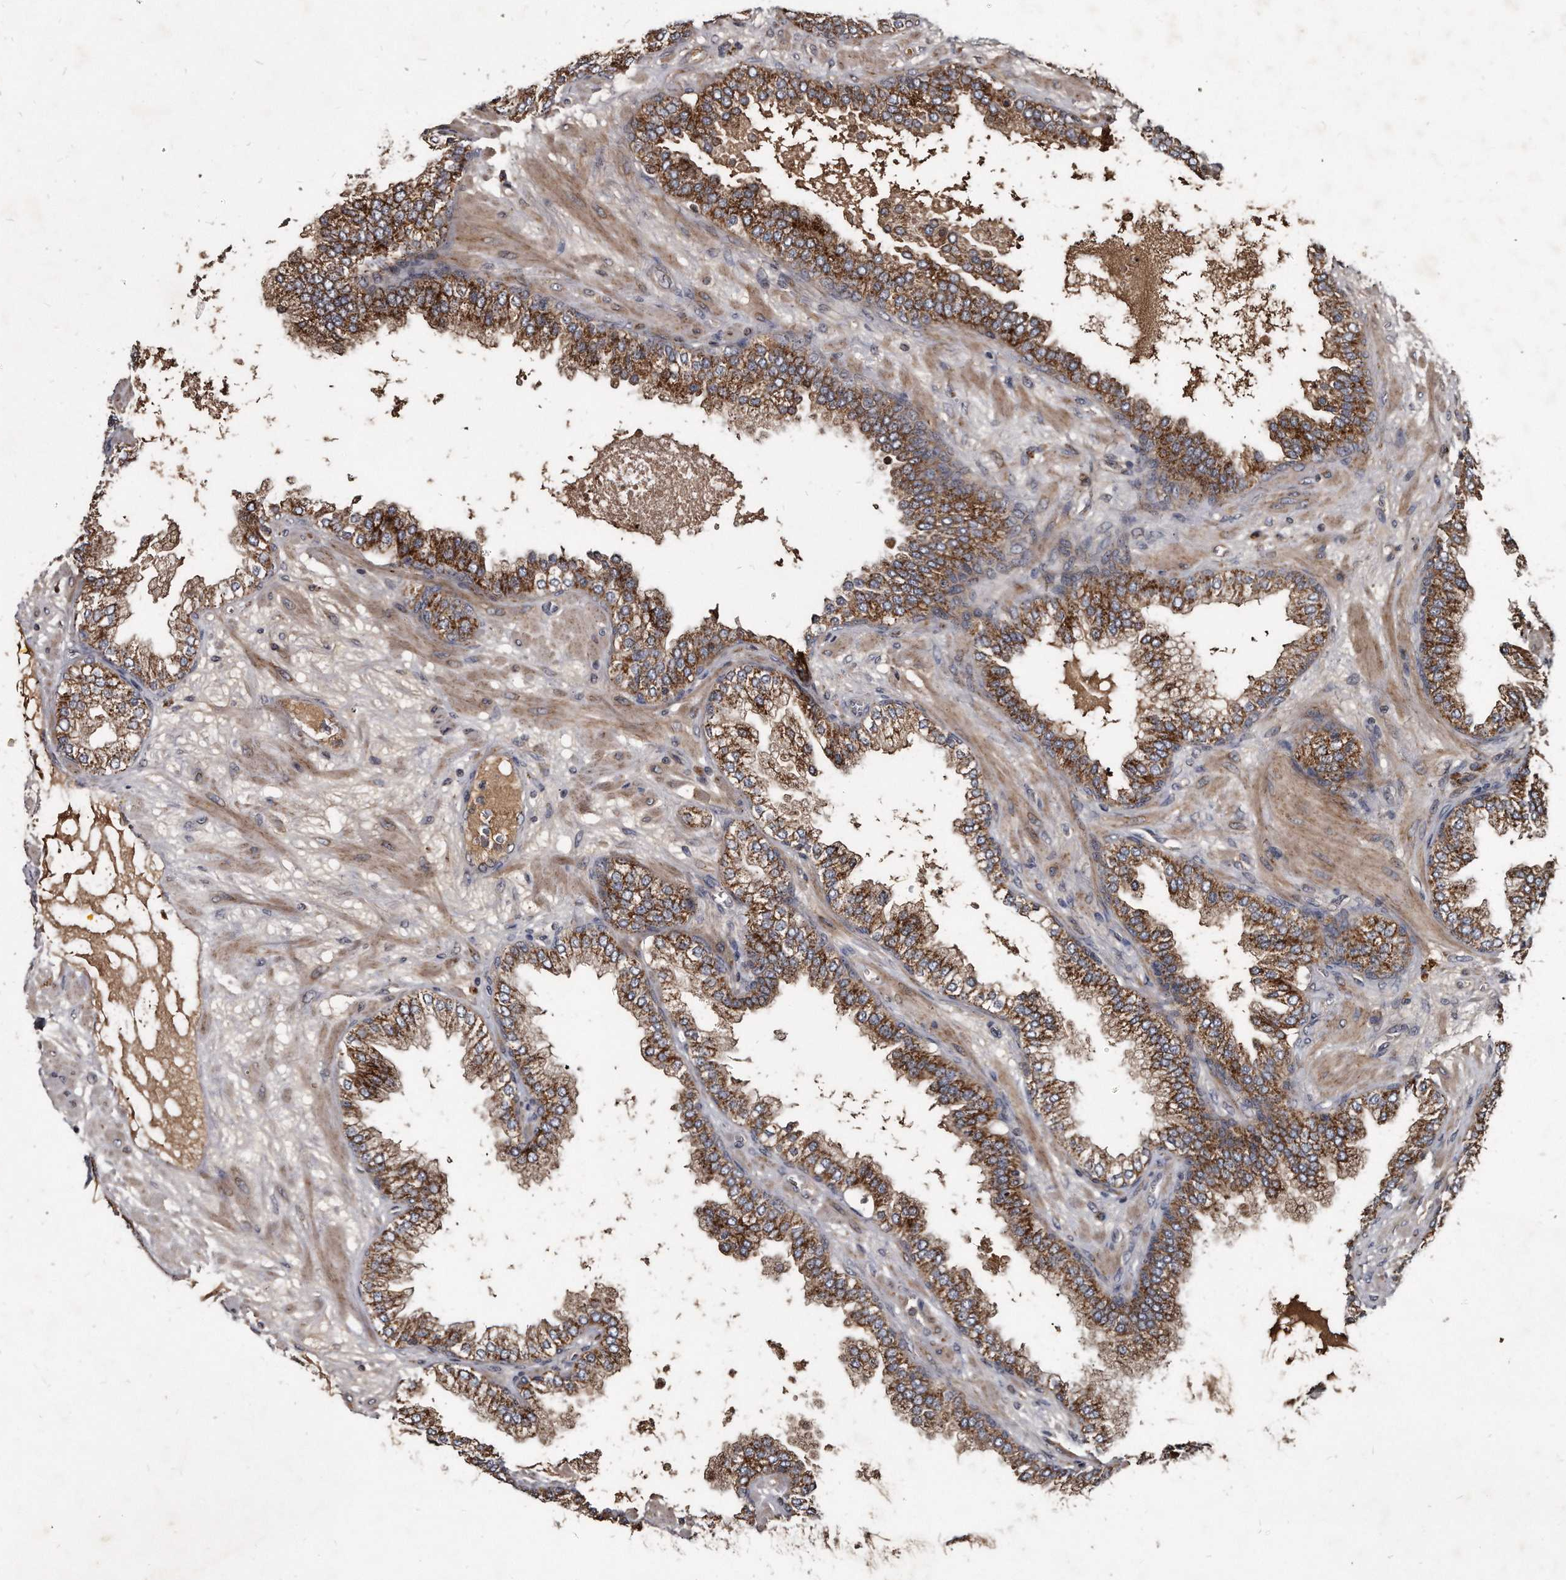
{"staining": {"intensity": "strong", "quantity": ">75%", "location": "cytoplasmic/membranous"}, "tissue": "prostate cancer", "cell_type": "Tumor cells", "image_type": "cancer", "snomed": [{"axis": "morphology", "description": "Adenocarcinoma, High grade"}, {"axis": "topography", "description": "Prostate"}], "caption": "DAB immunohistochemical staining of human prostate cancer exhibits strong cytoplasmic/membranous protein staining in approximately >75% of tumor cells.", "gene": "FAM136A", "patient": {"sex": "male", "age": 58}}